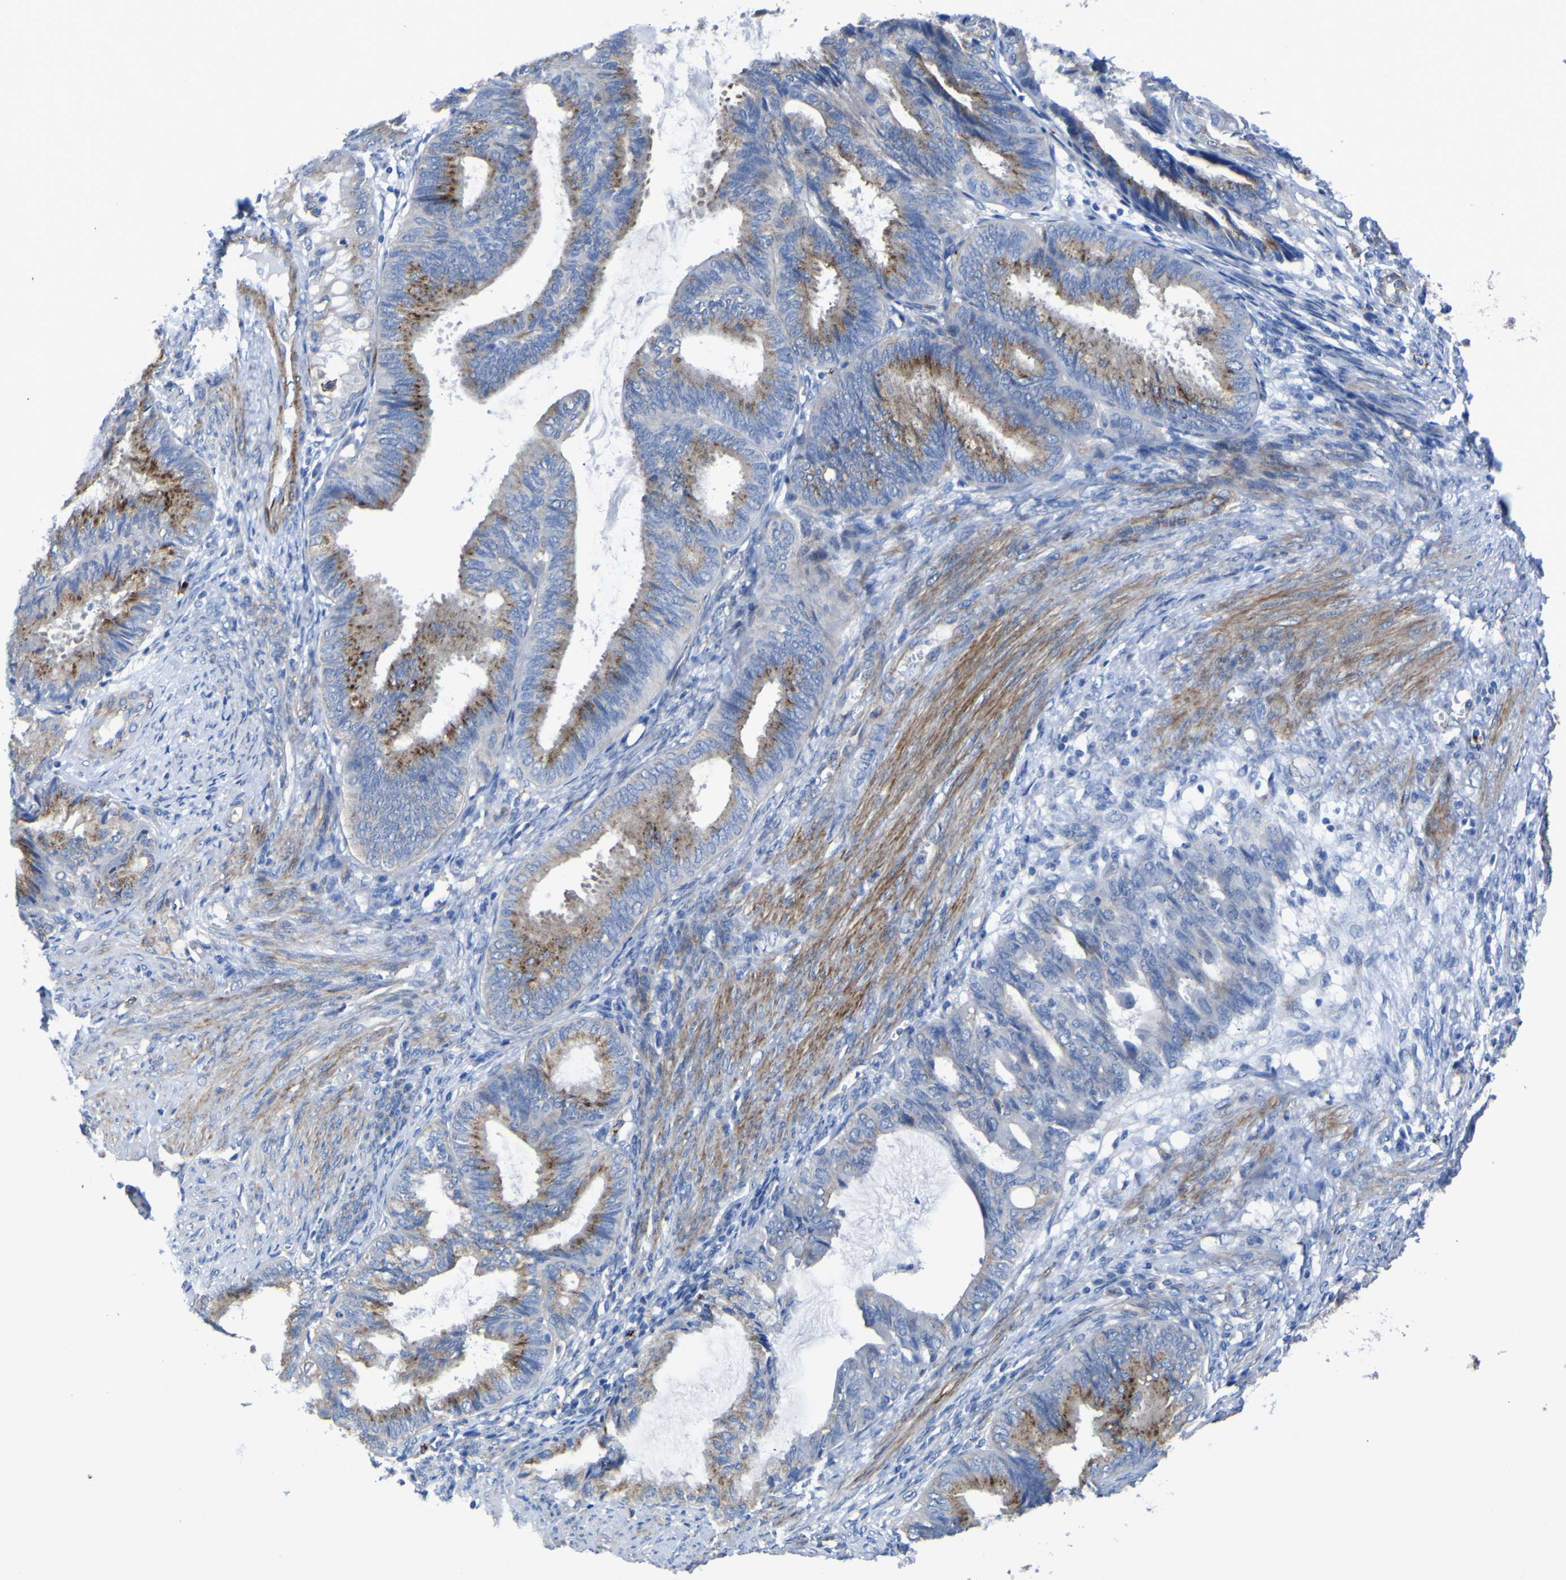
{"staining": {"intensity": "strong", "quantity": "25%-75%", "location": "cytoplasmic/membranous"}, "tissue": "endometrial cancer", "cell_type": "Tumor cells", "image_type": "cancer", "snomed": [{"axis": "morphology", "description": "Adenocarcinoma, NOS"}, {"axis": "topography", "description": "Endometrium"}], "caption": "IHC of endometrial cancer (adenocarcinoma) exhibits high levels of strong cytoplasmic/membranous staining in approximately 25%-75% of tumor cells.", "gene": "AGO4", "patient": {"sex": "female", "age": 86}}